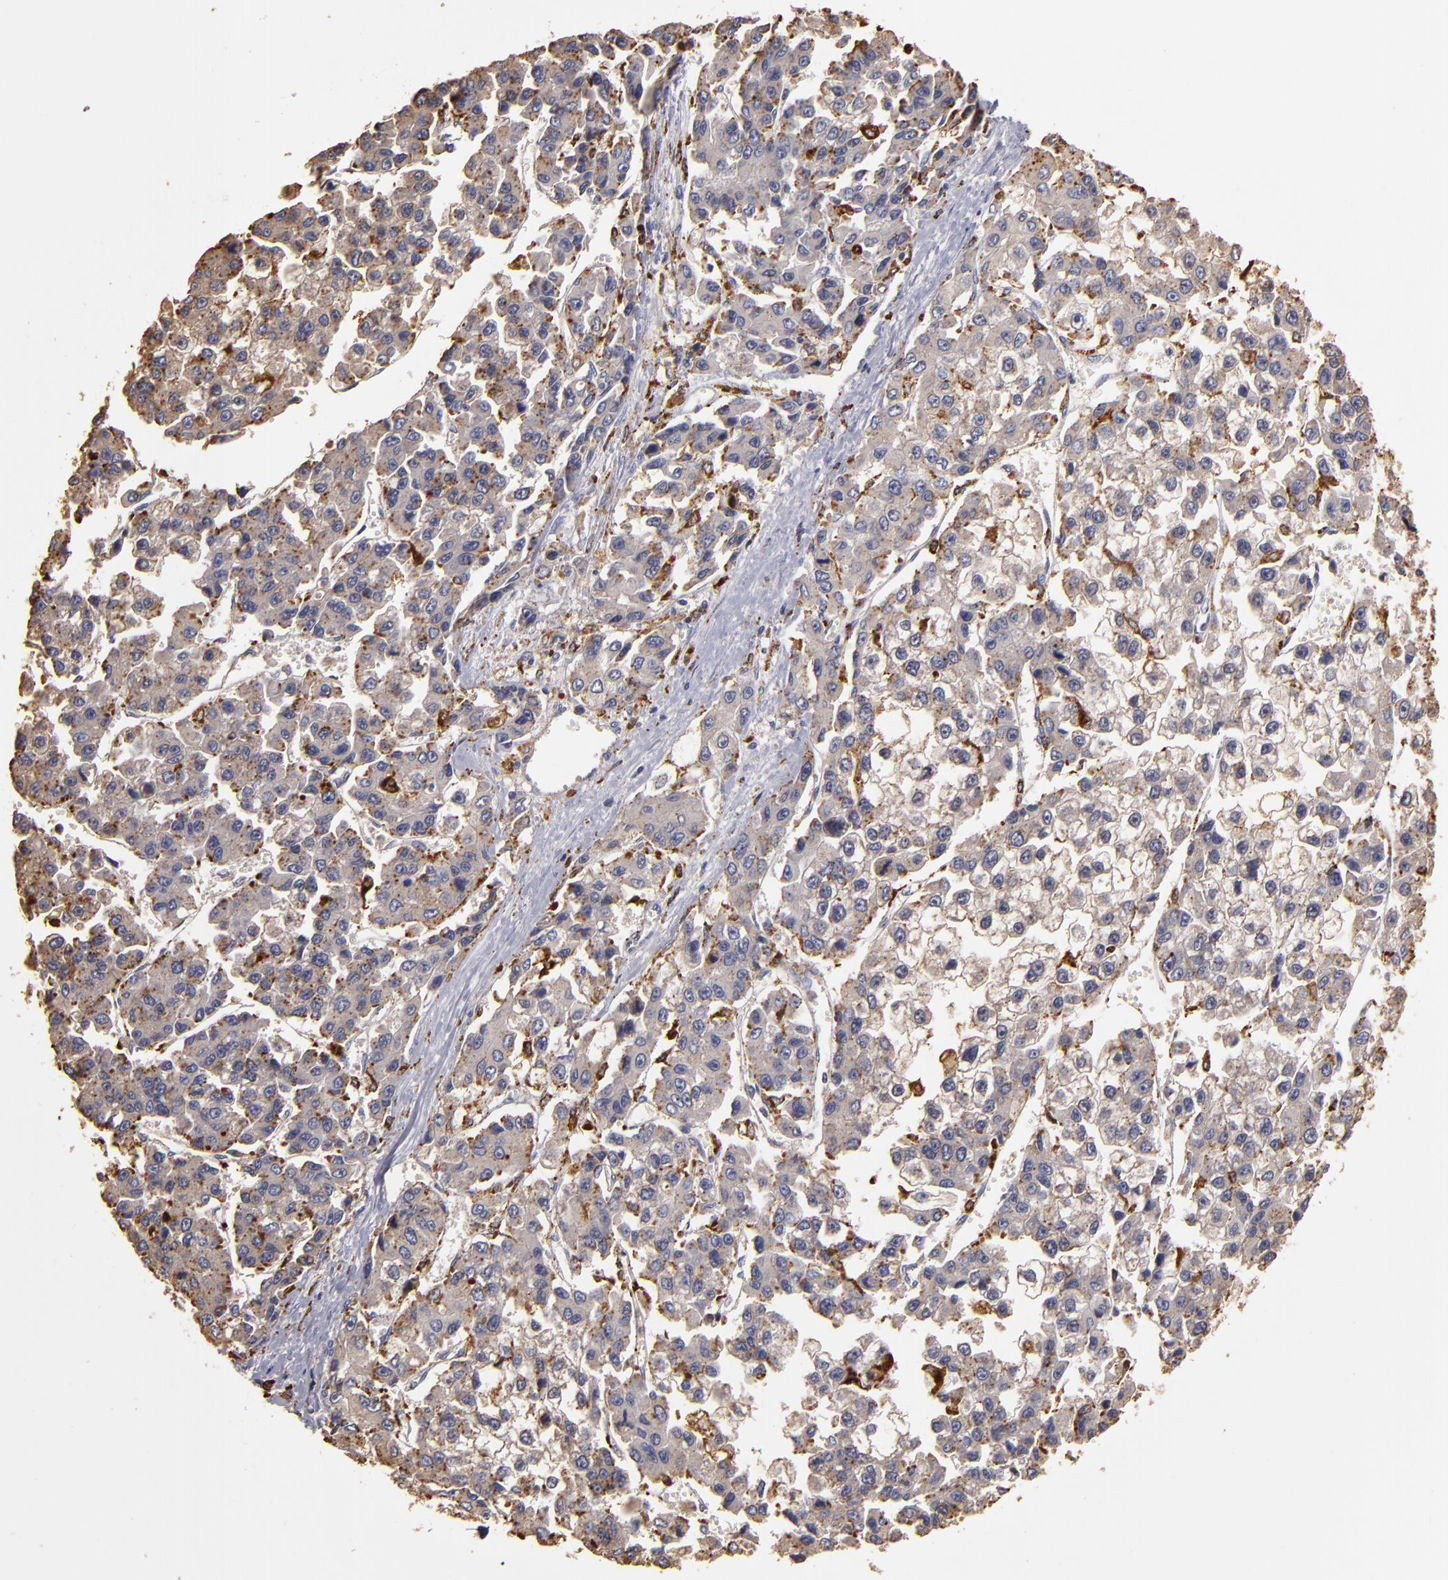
{"staining": {"intensity": "moderate", "quantity": ">75%", "location": "cytoplasmic/membranous"}, "tissue": "liver cancer", "cell_type": "Tumor cells", "image_type": "cancer", "snomed": [{"axis": "morphology", "description": "Carcinoma, Hepatocellular, NOS"}, {"axis": "topography", "description": "Liver"}], "caption": "A histopathology image of human liver cancer (hepatocellular carcinoma) stained for a protein displays moderate cytoplasmic/membranous brown staining in tumor cells. The staining was performed using DAB (3,3'-diaminobenzidine), with brown indicating positive protein expression. Nuclei are stained blue with hematoxylin.", "gene": "TRAF1", "patient": {"sex": "female", "age": 66}}